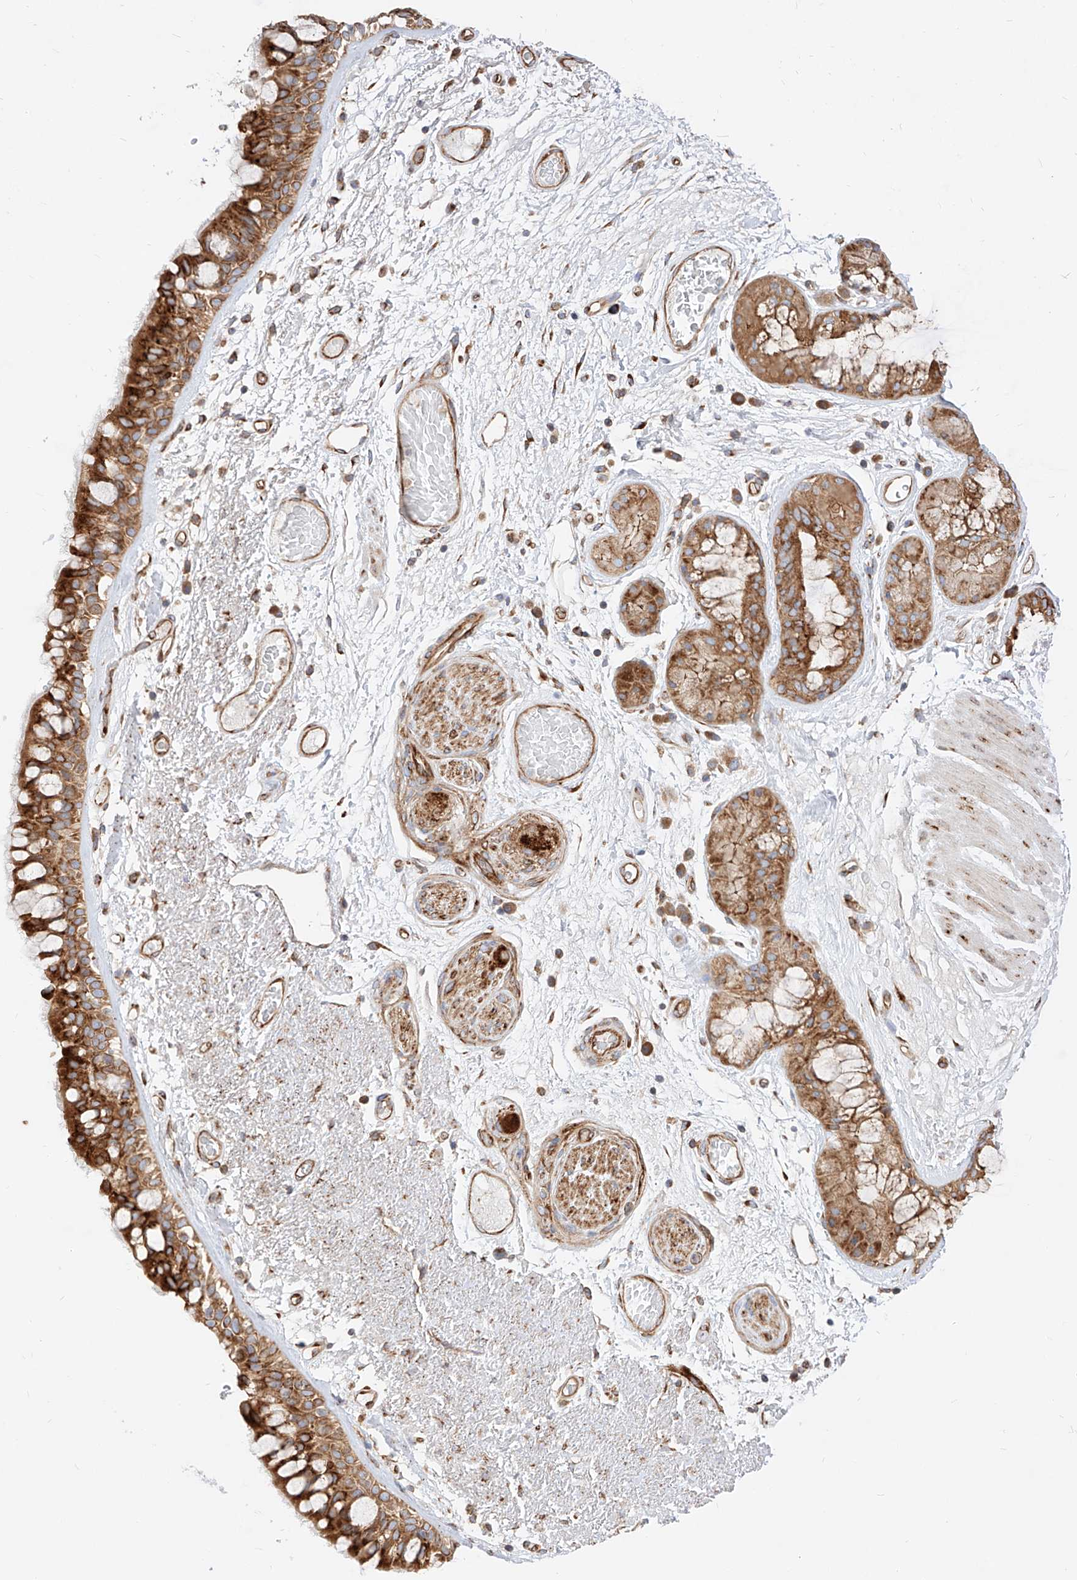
{"staining": {"intensity": "strong", "quantity": ">75%", "location": "cytoplasmic/membranous"}, "tissue": "bronchus", "cell_type": "Respiratory epithelial cells", "image_type": "normal", "snomed": [{"axis": "morphology", "description": "Normal tissue, NOS"}, {"axis": "morphology", "description": "Squamous cell carcinoma, NOS"}, {"axis": "topography", "description": "Lymph node"}, {"axis": "topography", "description": "Bronchus"}, {"axis": "topography", "description": "Lung"}], "caption": "Protein staining of normal bronchus demonstrates strong cytoplasmic/membranous expression in approximately >75% of respiratory epithelial cells.", "gene": "CSGALNACT2", "patient": {"sex": "male", "age": 66}}